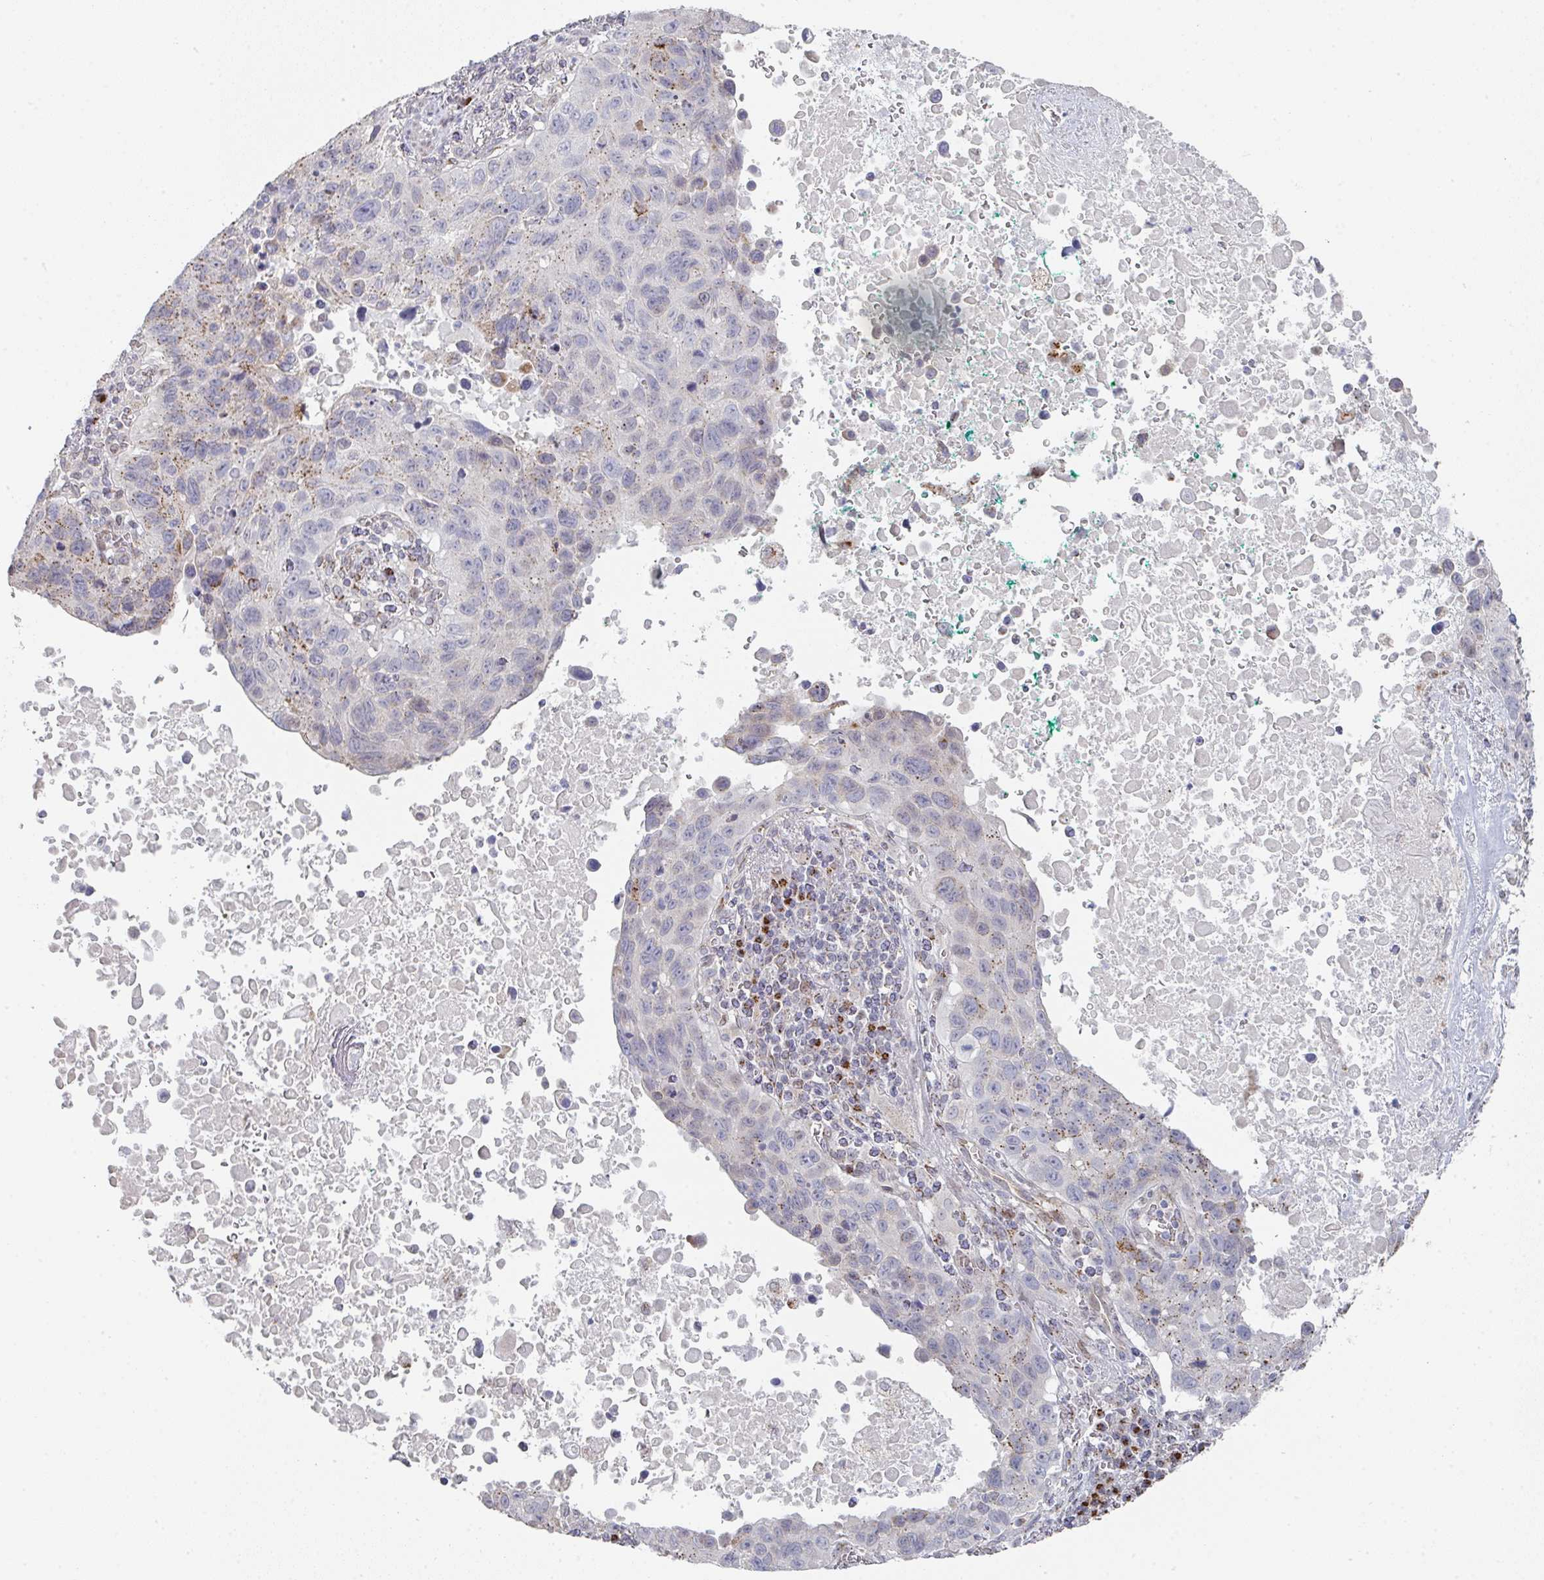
{"staining": {"intensity": "moderate", "quantity": "<25%", "location": "cytoplasmic/membranous"}, "tissue": "lung cancer", "cell_type": "Tumor cells", "image_type": "cancer", "snomed": [{"axis": "morphology", "description": "Squamous cell carcinoma, NOS"}, {"axis": "topography", "description": "Lung"}], "caption": "Immunohistochemical staining of human squamous cell carcinoma (lung) shows moderate cytoplasmic/membranous protein expression in approximately <25% of tumor cells.", "gene": "ZNF526", "patient": {"sex": "male", "age": 66}}